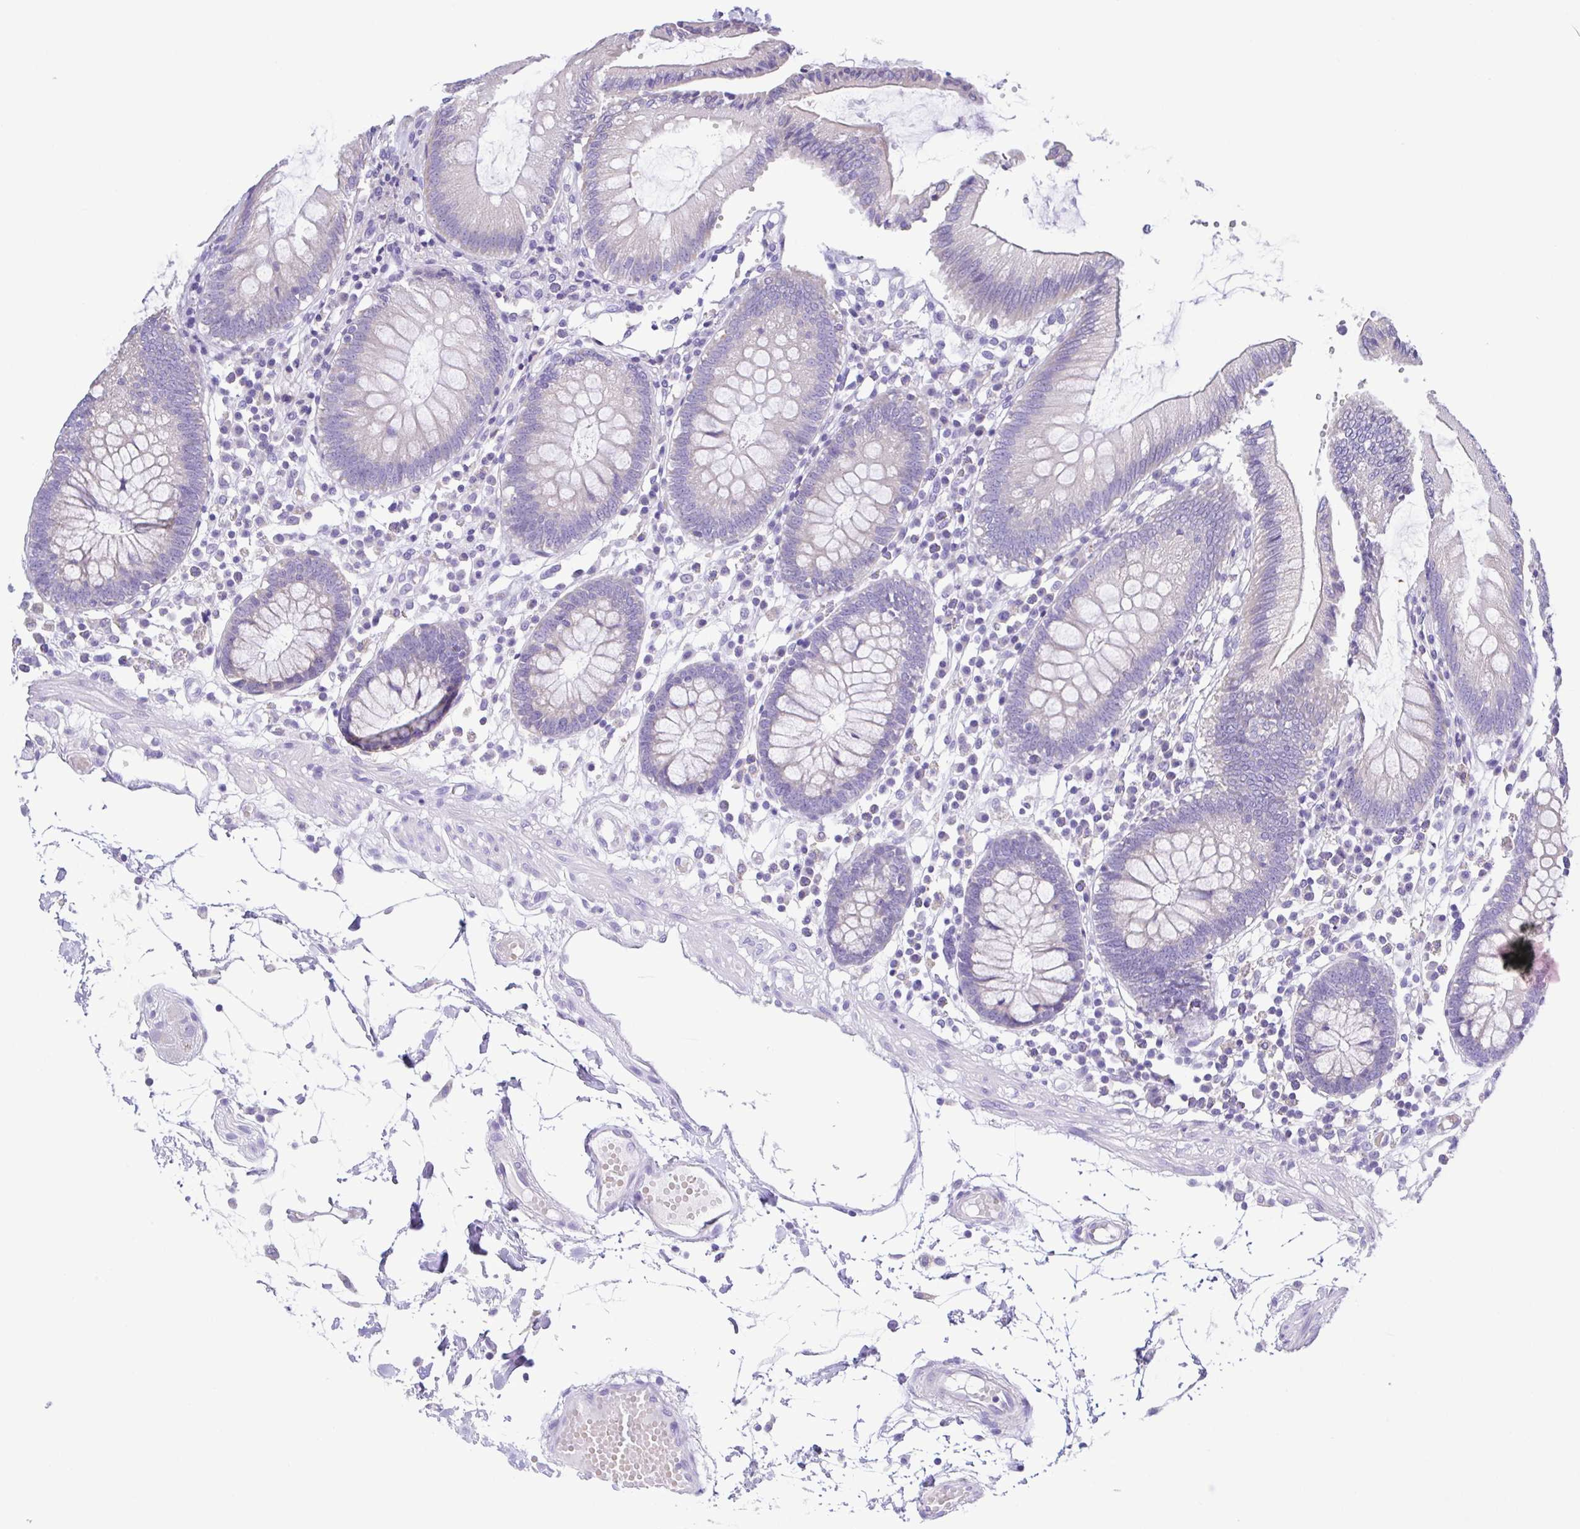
{"staining": {"intensity": "negative", "quantity": "none", "location": "none"}, "tissue": "colon", "cell_type": "Endothelial cells", "image_type": "normal", "snomed": [{"axis": "morphology", "description": "Normal tissue, NOS"}, {"axis": "morphology", "description": "Adenocarcinoma, NOS"}, {"axis": "topography", "description": "Colon"}], "caption": "IHC photomicrograph of benign human colon stained for a protein (brown), which displays no staining in endothelial cells.", "gene": "CD72", "patient": {"sex": "male", "age": 83}}